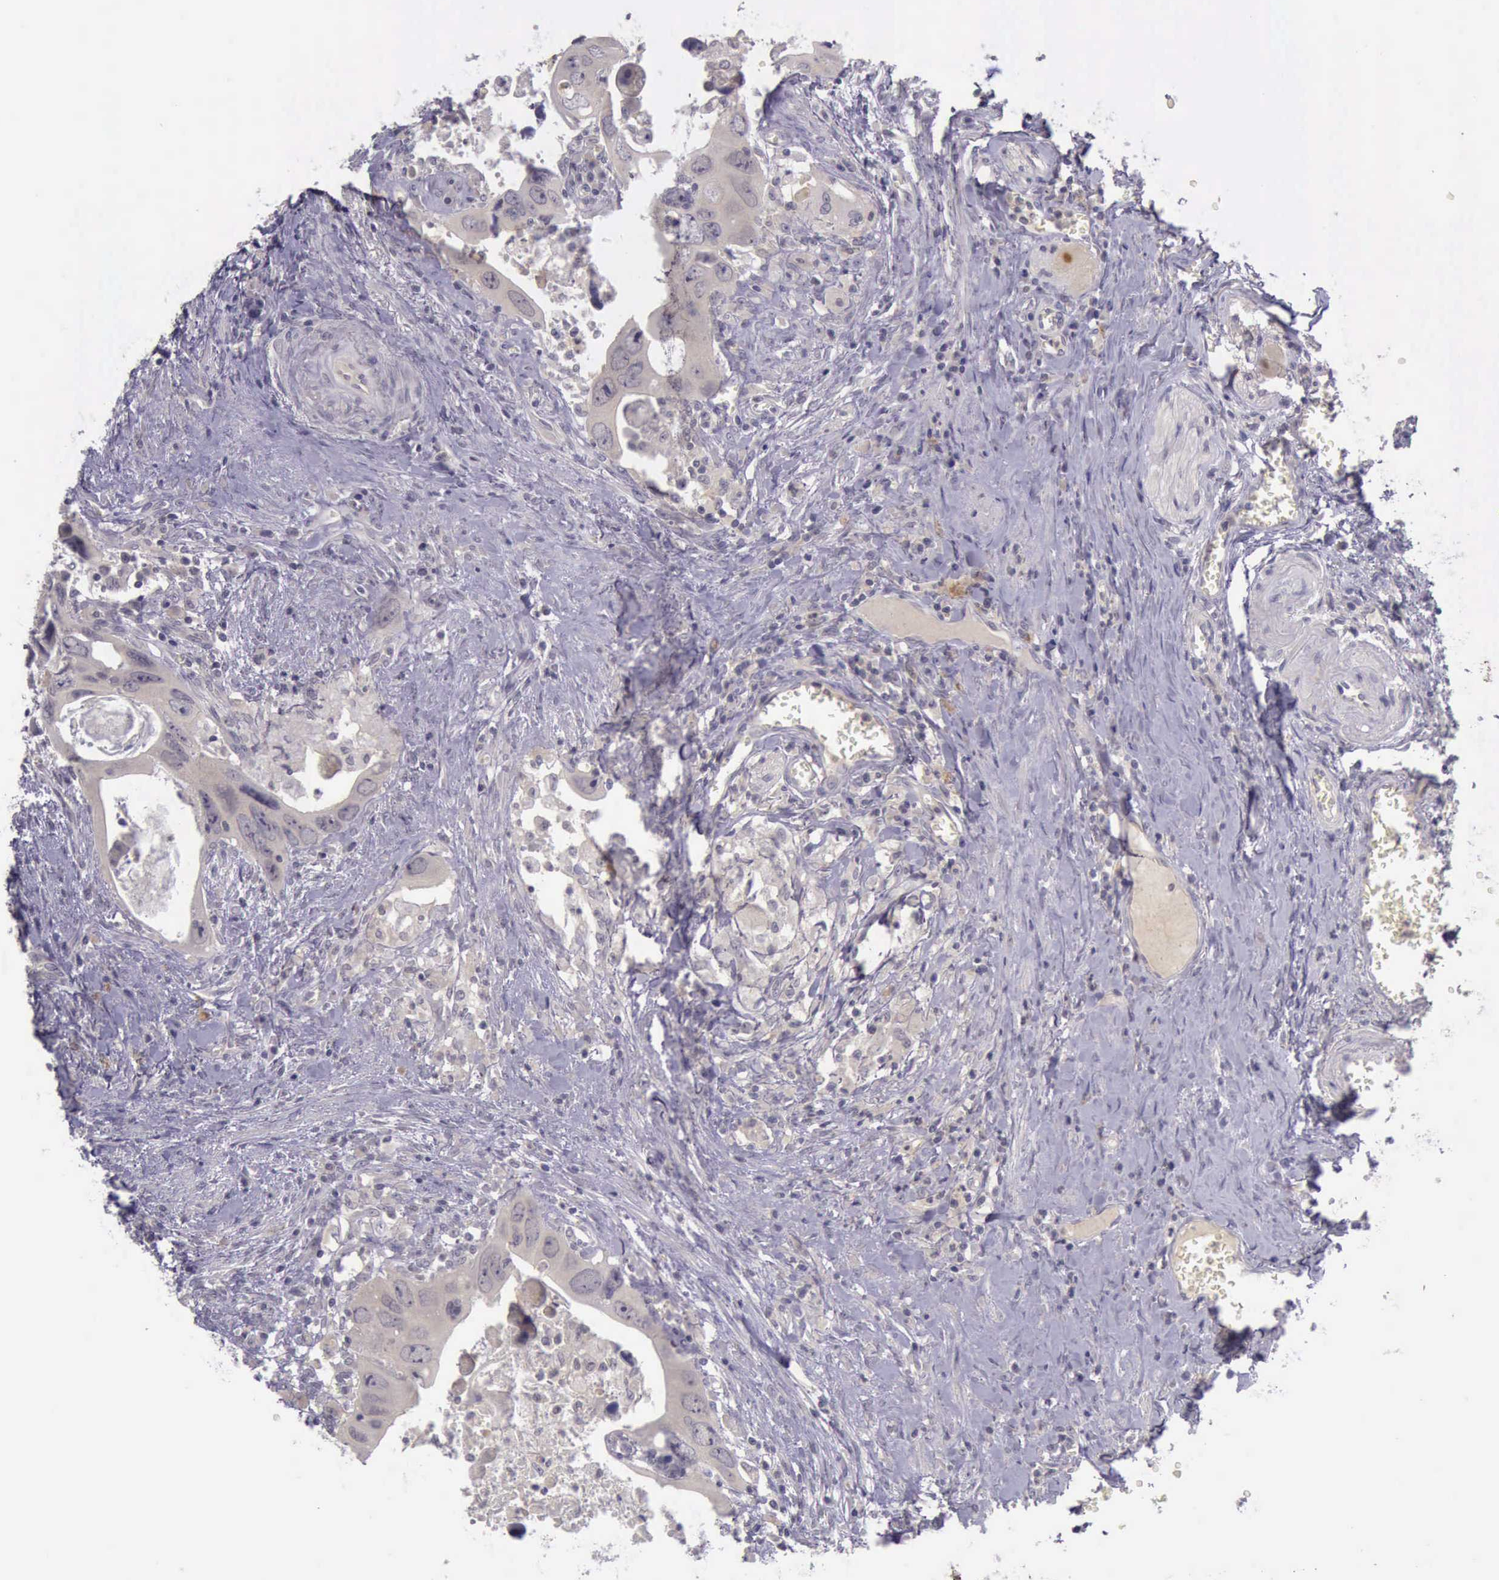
{"staining": {"intensity": "weak", "quantity": ">75%", "location": "cytoplasmic/membranous"}, "tissue": "colorectal cancer", "cell_type": "Tumor cells", "image_type": "cancer", "snomed": [{"axis": "morphology", "description": "Adenocarcinoma, NOS"}, {"axis": "topography", "description": "Rectum"}], "caption": "Protein staining of adenocarcinoma (colorectal) tissue exhibits weak cytoplasmic/membranous expression in approximately >75% of tumor cells.", "gene": "ARNT2", "patient": {"sex": "male", "age": 70}}